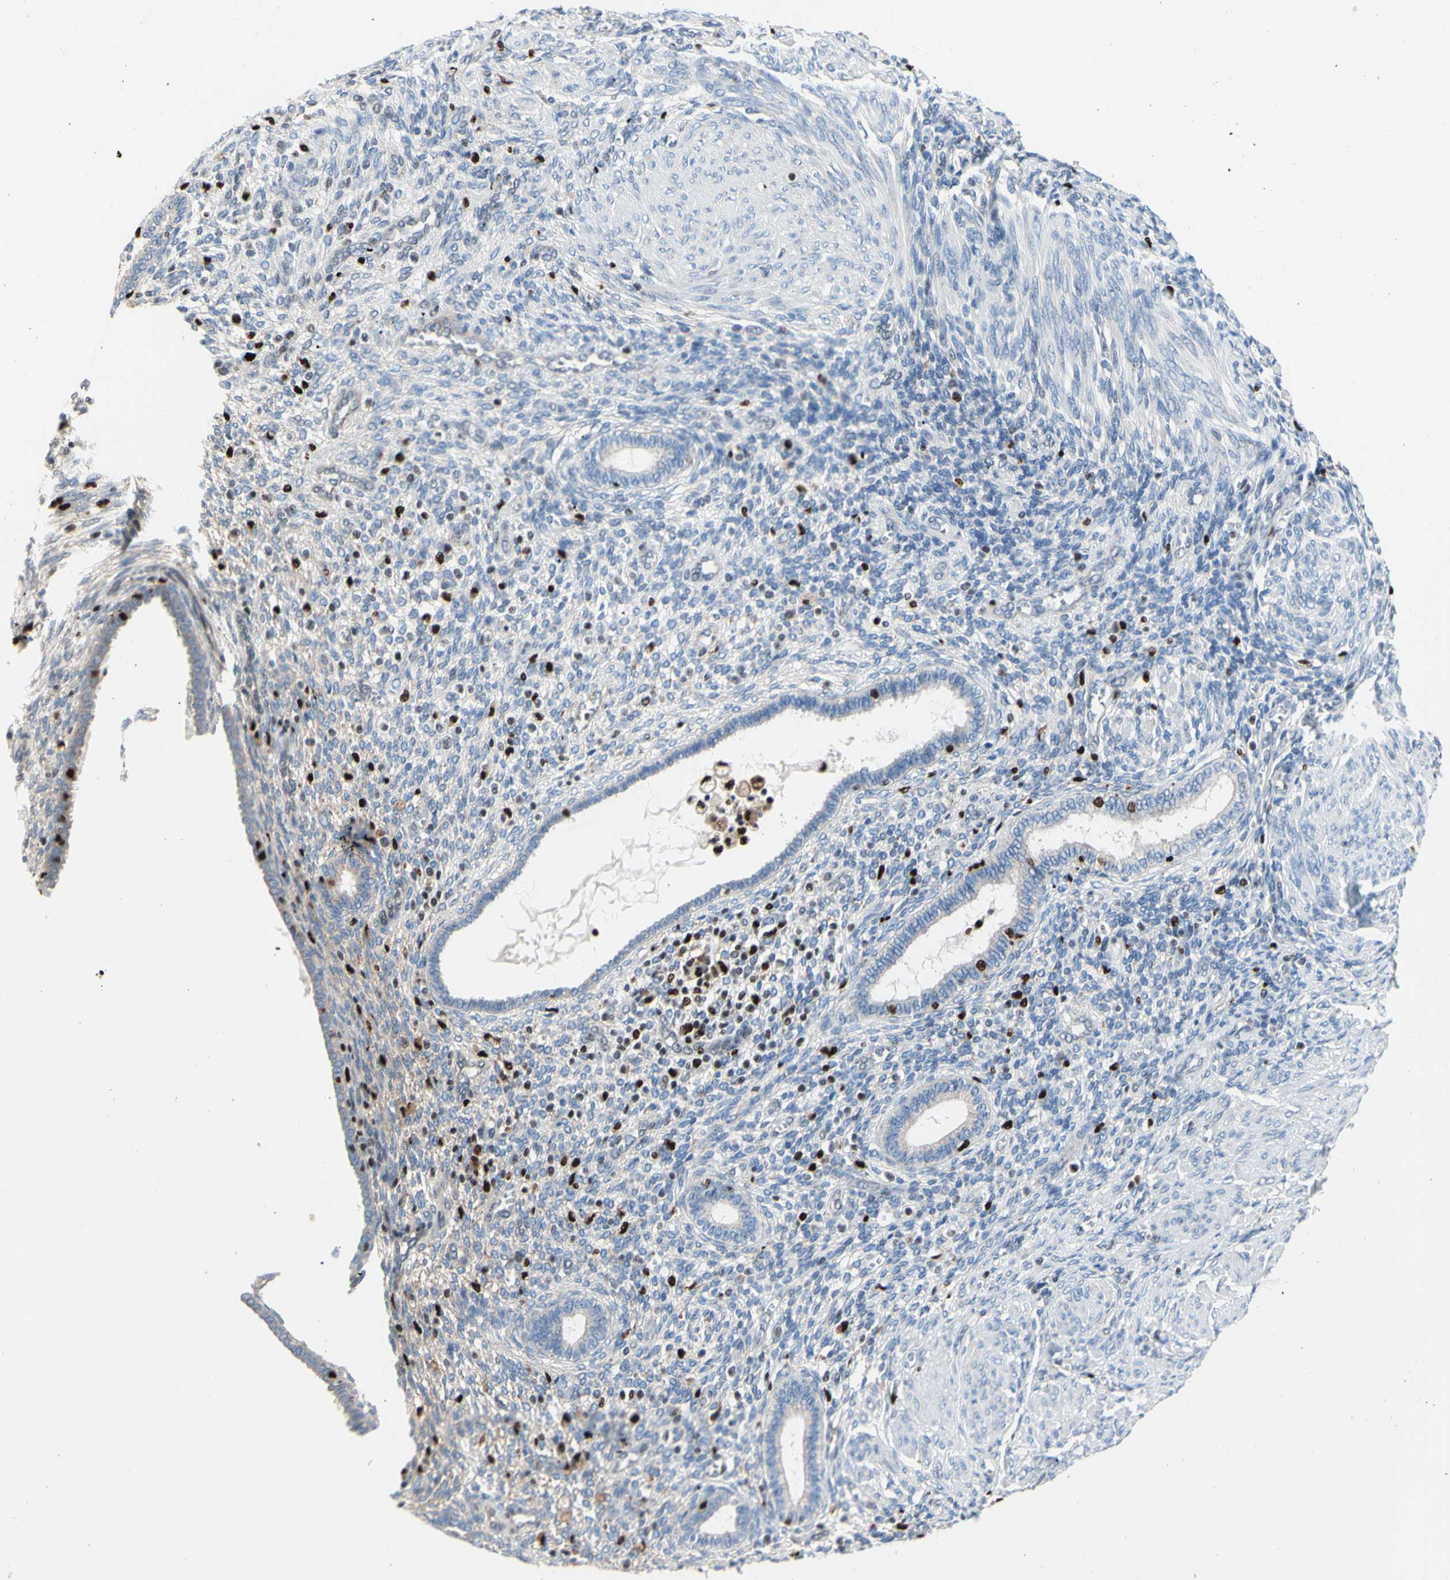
{"staining": {"intensity": "negative", "quantity": "none", "location": "none"}, "tissue": "endometrium", "cell_type": "Cells in endometrial stroma", "image_type": "normal", "snomed": [{"axis": "morphology", "description": "Normal tissue, NOS"}, {"axis": "topography", "description": "Endometrium"}], "caption": "A photomicrograph of human endometrium is negative for staining in cells in endometrial stroma. (DAB IHC, high magnification).", "gene": "EED", "patient": {"sex": "female", "age": 72}}